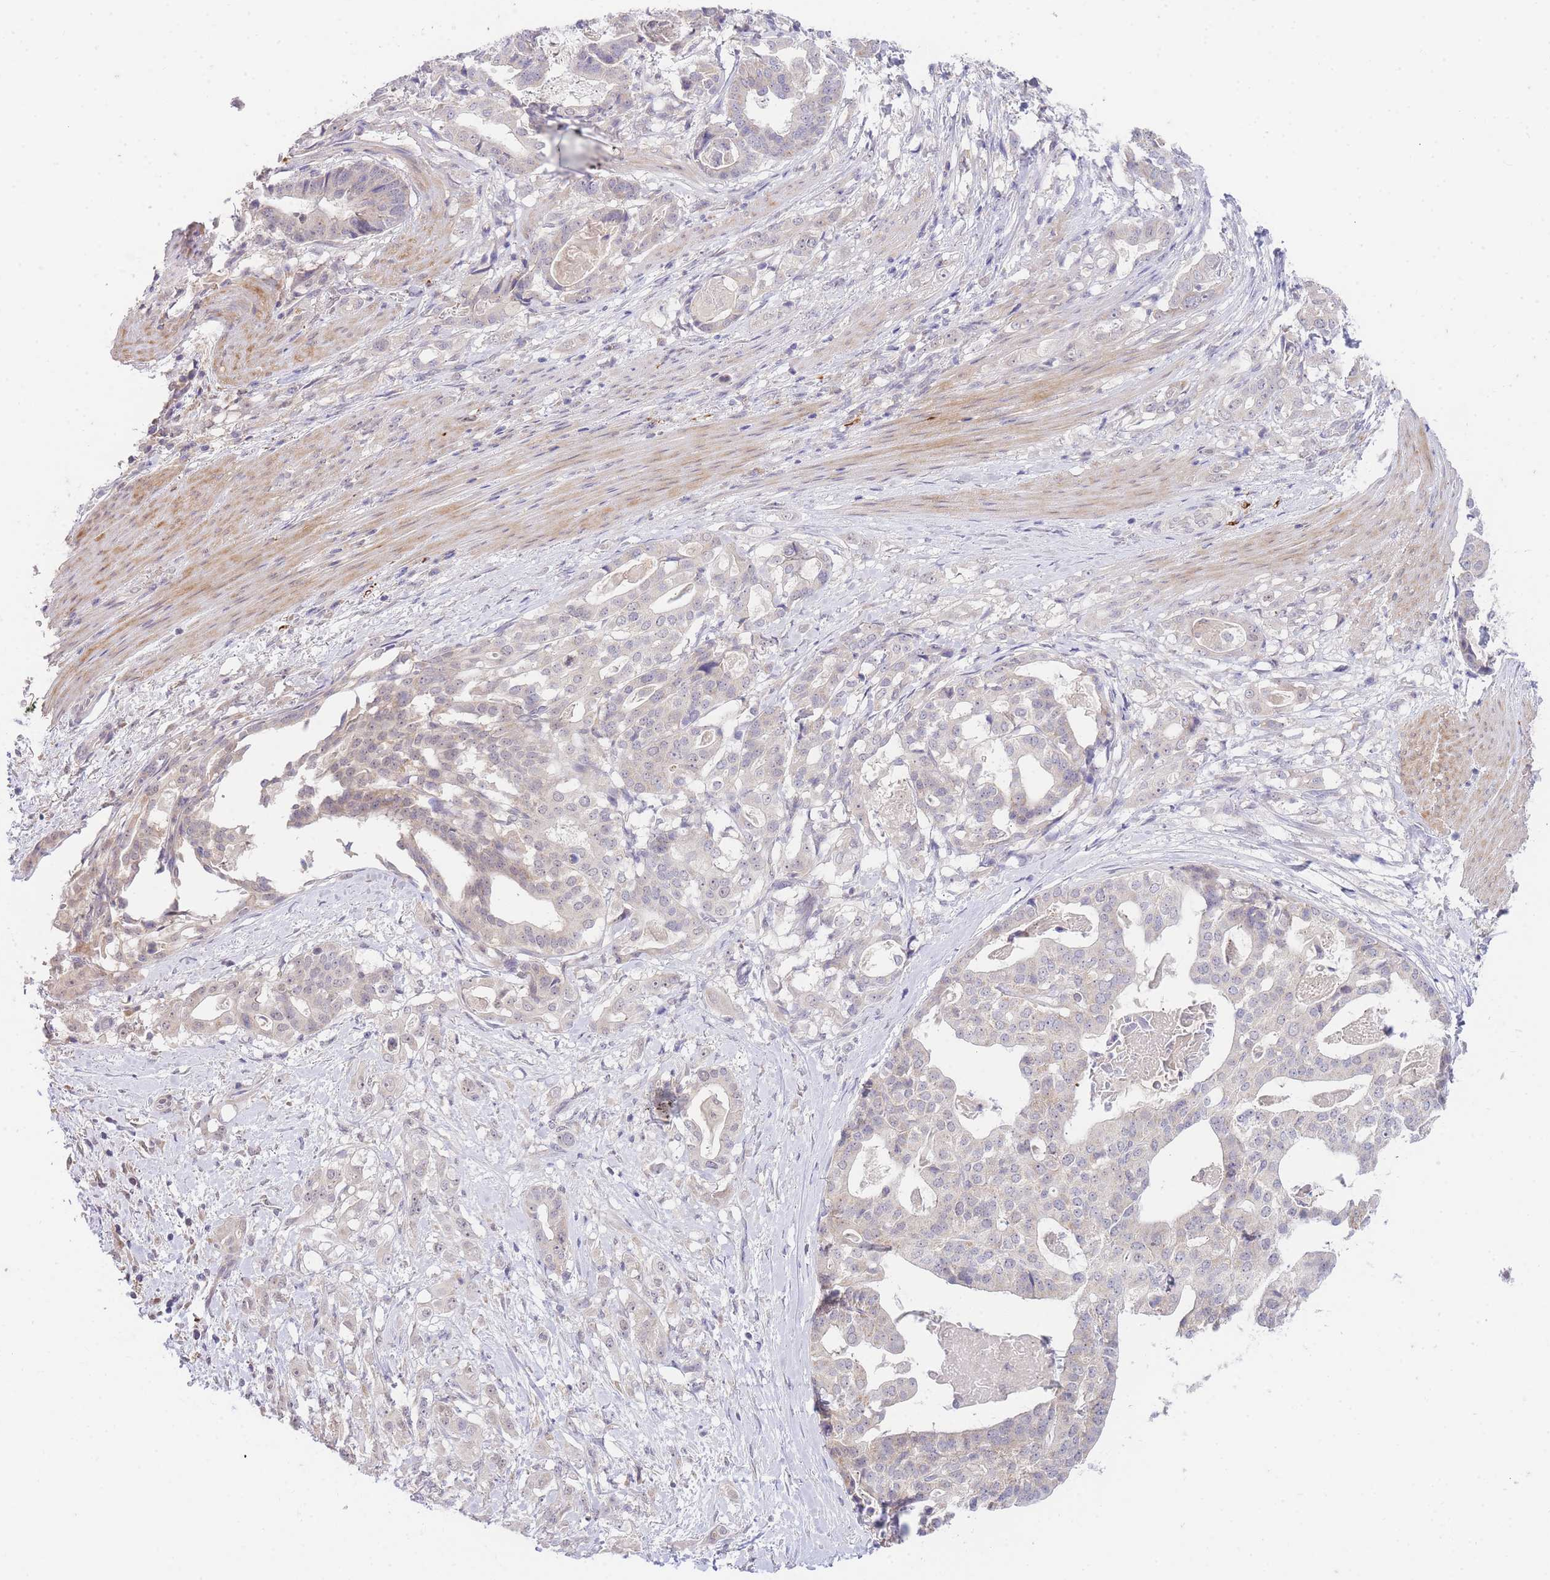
{"staining": {"intensity": "negative", "quantity": "none", "location": "none"}, "tissue": "stomach cancer", "cell_type": "Tumor cells", "image_type": "cancer", "snomed": [{"axis": "morphology", "description": "Adenocarcinoma, NOS"}, {"axis": "topography", "description": "Stomach"}], "caption": "There is no significant expression in tumor cells of stomach adenocarcinoma. The staining was performed using DAB to visualize the protein expression in brown, while the nuclei were stained in blue with hematoxylin (Magnification: 20x).", "gene": "SLC25A33", "patient": {"sex": "male", "age": 48}}